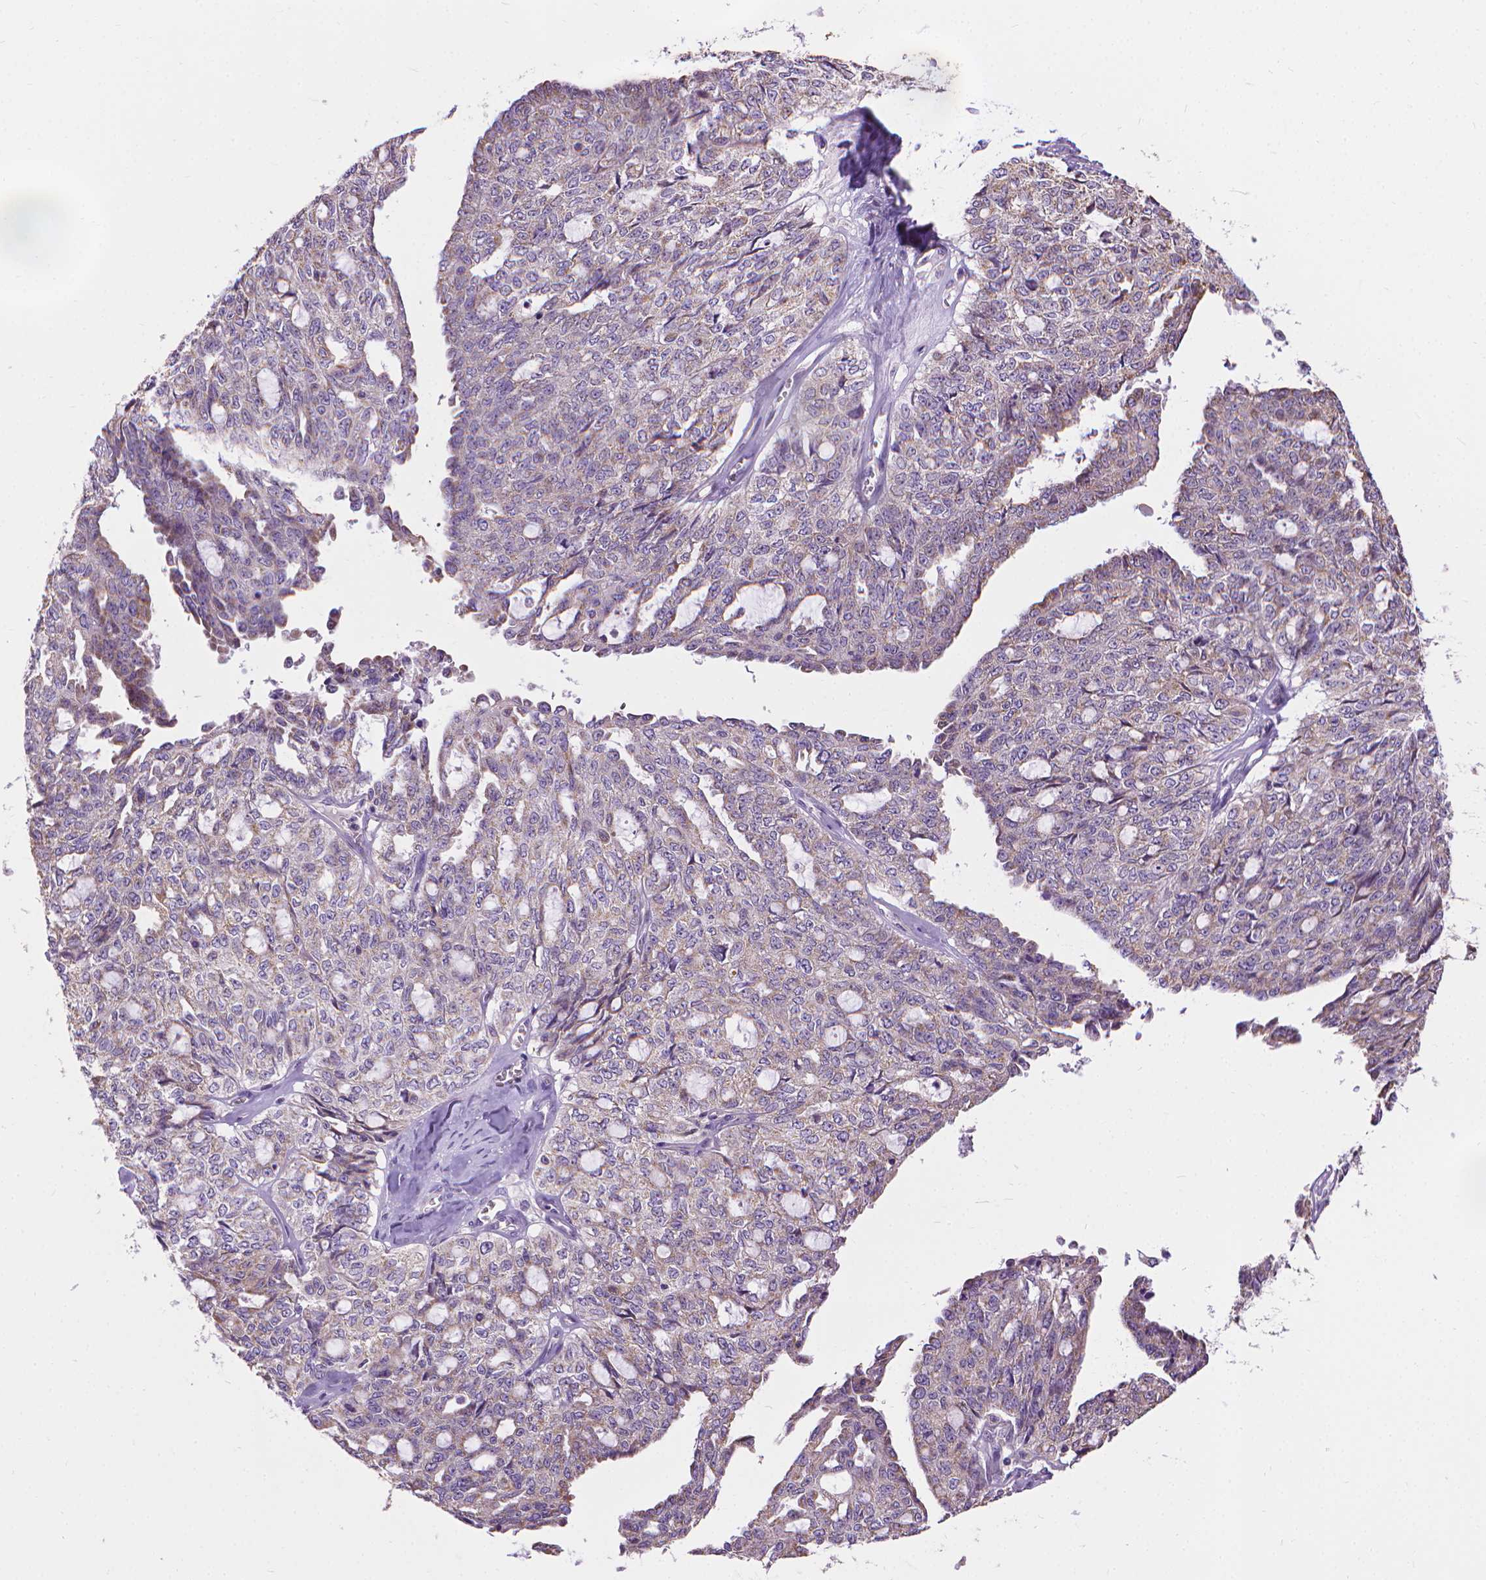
{"staining": {"intensity": "weak", "quantity": "<25%", "location": "cytoplasmic/membranous"}, "tissue": "ovarian cancer", "cell_type": "Tumor cells", "image_type": "cancer", "snomed": [{"axis": "morphology", "description": "Cystadenocarcinoma, serous, NOS"}, {"axis": "topography", "description": "Ovary"}], "caption": "Immunohistochemical staining of human ovarian serous cystadenocarcinoma demonstrates no significant staining in tumor cells.", "gene": "SYN1", "patient": {"sex": "female", "age": 71}}